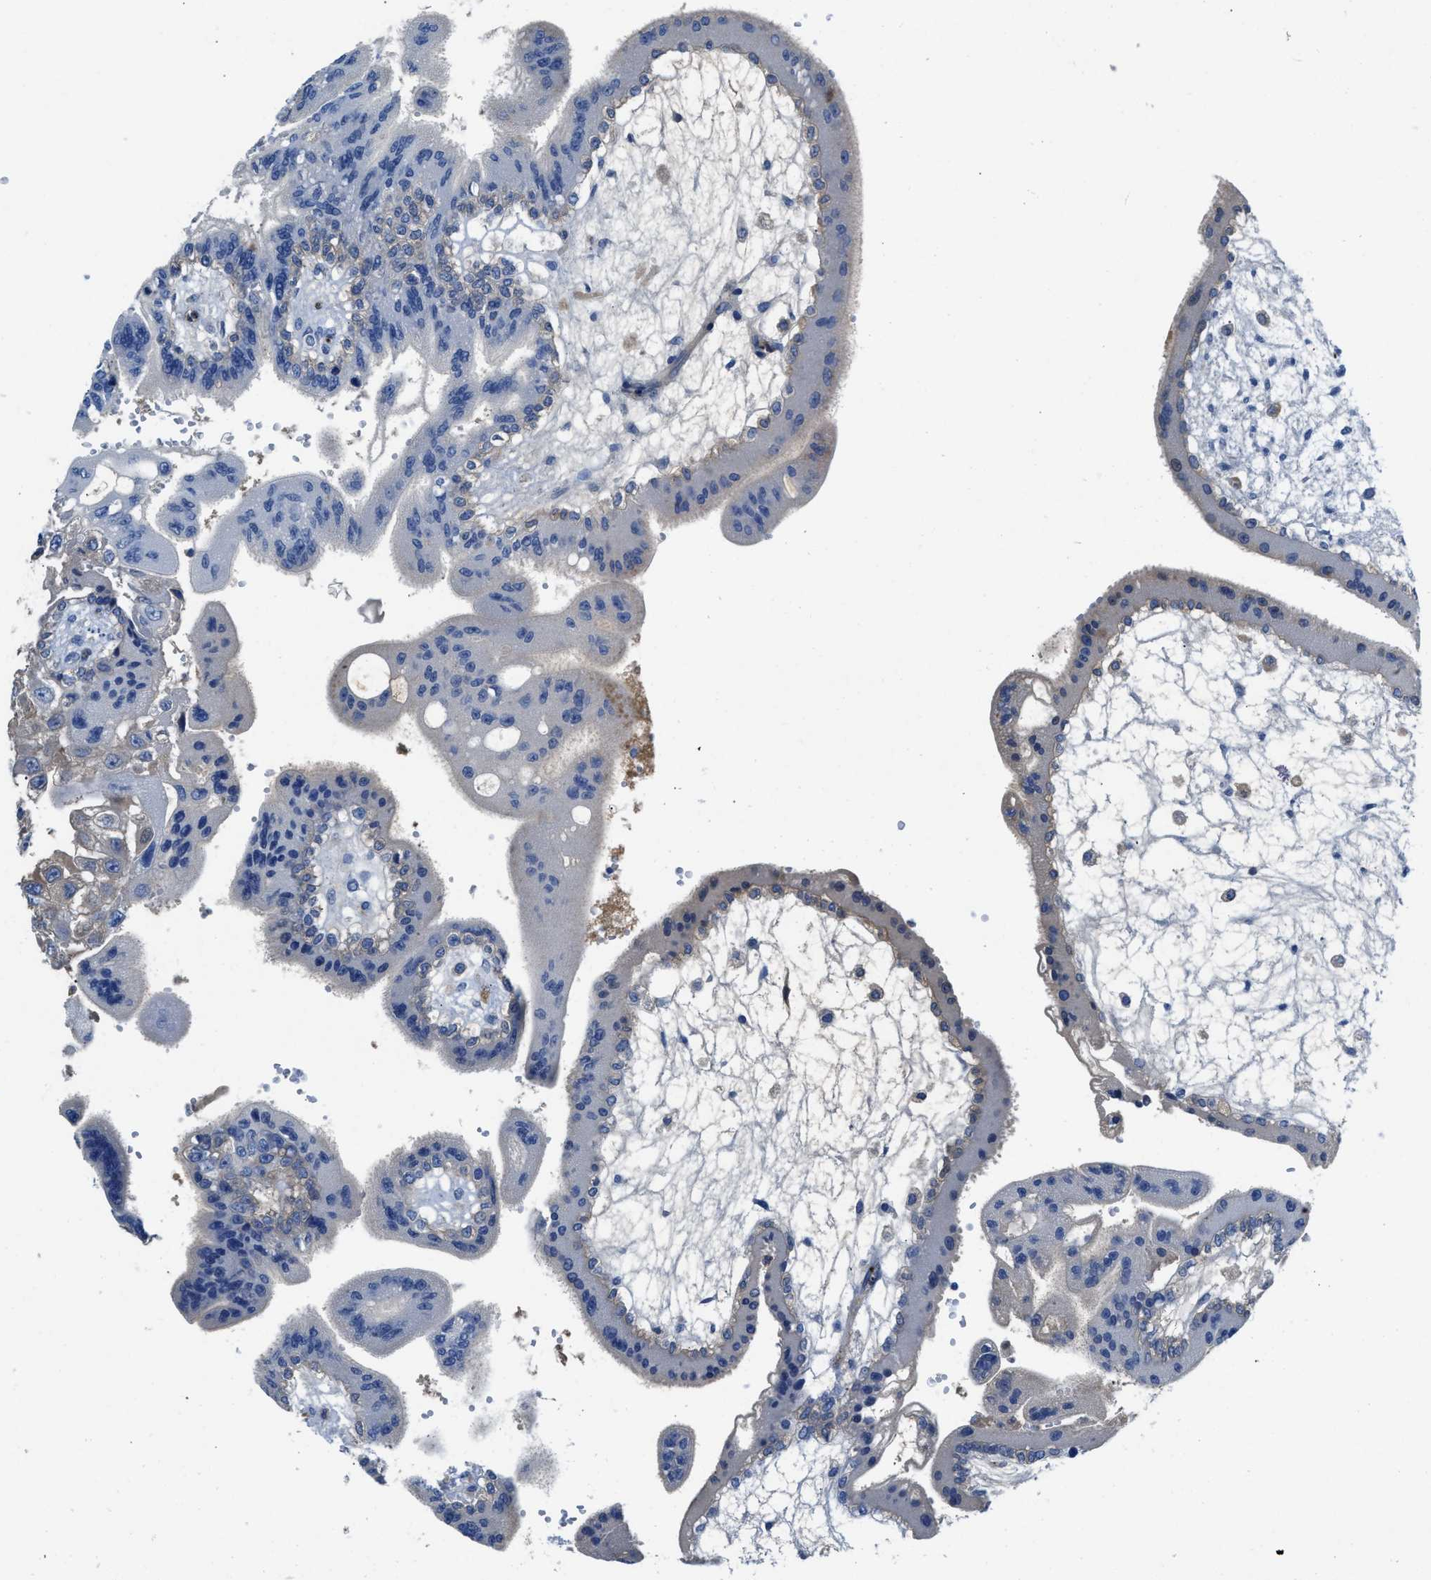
{"staining": {"intensity": "moderate", "quantity": "25%-75%", "location": "cytoplasmic/membranous,nuclear"}, "tissue": "fallopian tube", "cell_type": "Glandular cells", "image_type": "normal", "snomed": [{"axis": "morphology", "description": "Normal tissue, NOS"}, {"axis": "topography", "description": "Fallopian tube"}, {"axis": "topography", "description": "Placenta"}], "caption": "Moderate cytoplasmic/membranous,nuclear expression is identified in about 25%-75% of glandular cells in unremarkable fallopian tube.", "gene": "SPEG", "patient": {"sex": "female", "age": 32}}